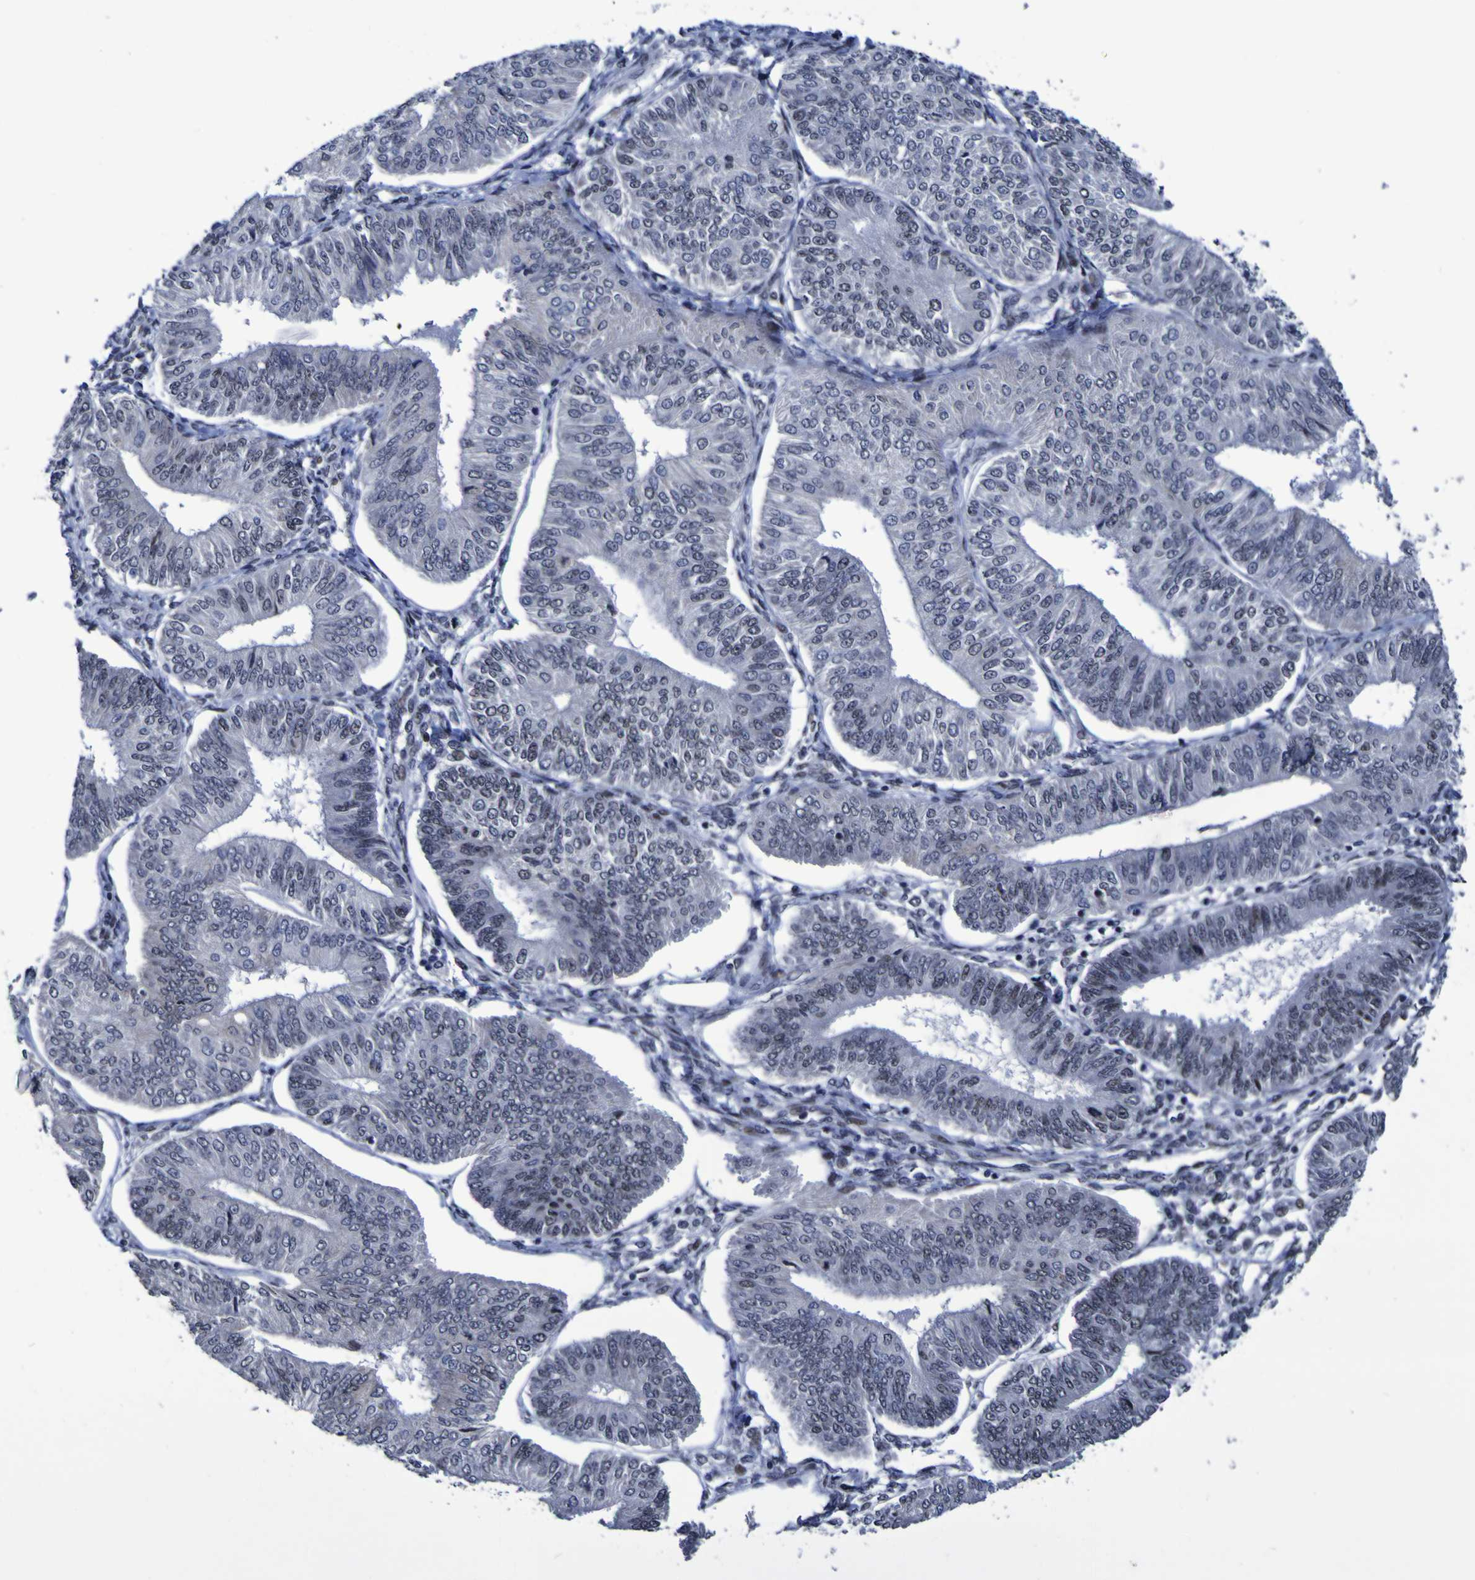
{"staining": {"intensity": "negative", "quantity": "none", "location": "none"}, "tissue": "endometrial cancer", "cell_type": "Tumor cells", "image_type": "cancer", "snomed": [{"axis": "morphology", "description": "Adenocarcinoma, NOS"}, {"axis": "topography", "description": "Endometrium"}], "caption": "This is an immunohistochemistry (IHC) histopathology image of endometrial cancer. There is no expression in tumor cells.", "gene": "MBD3", "patient": {"sex": "female", "age": 58}}